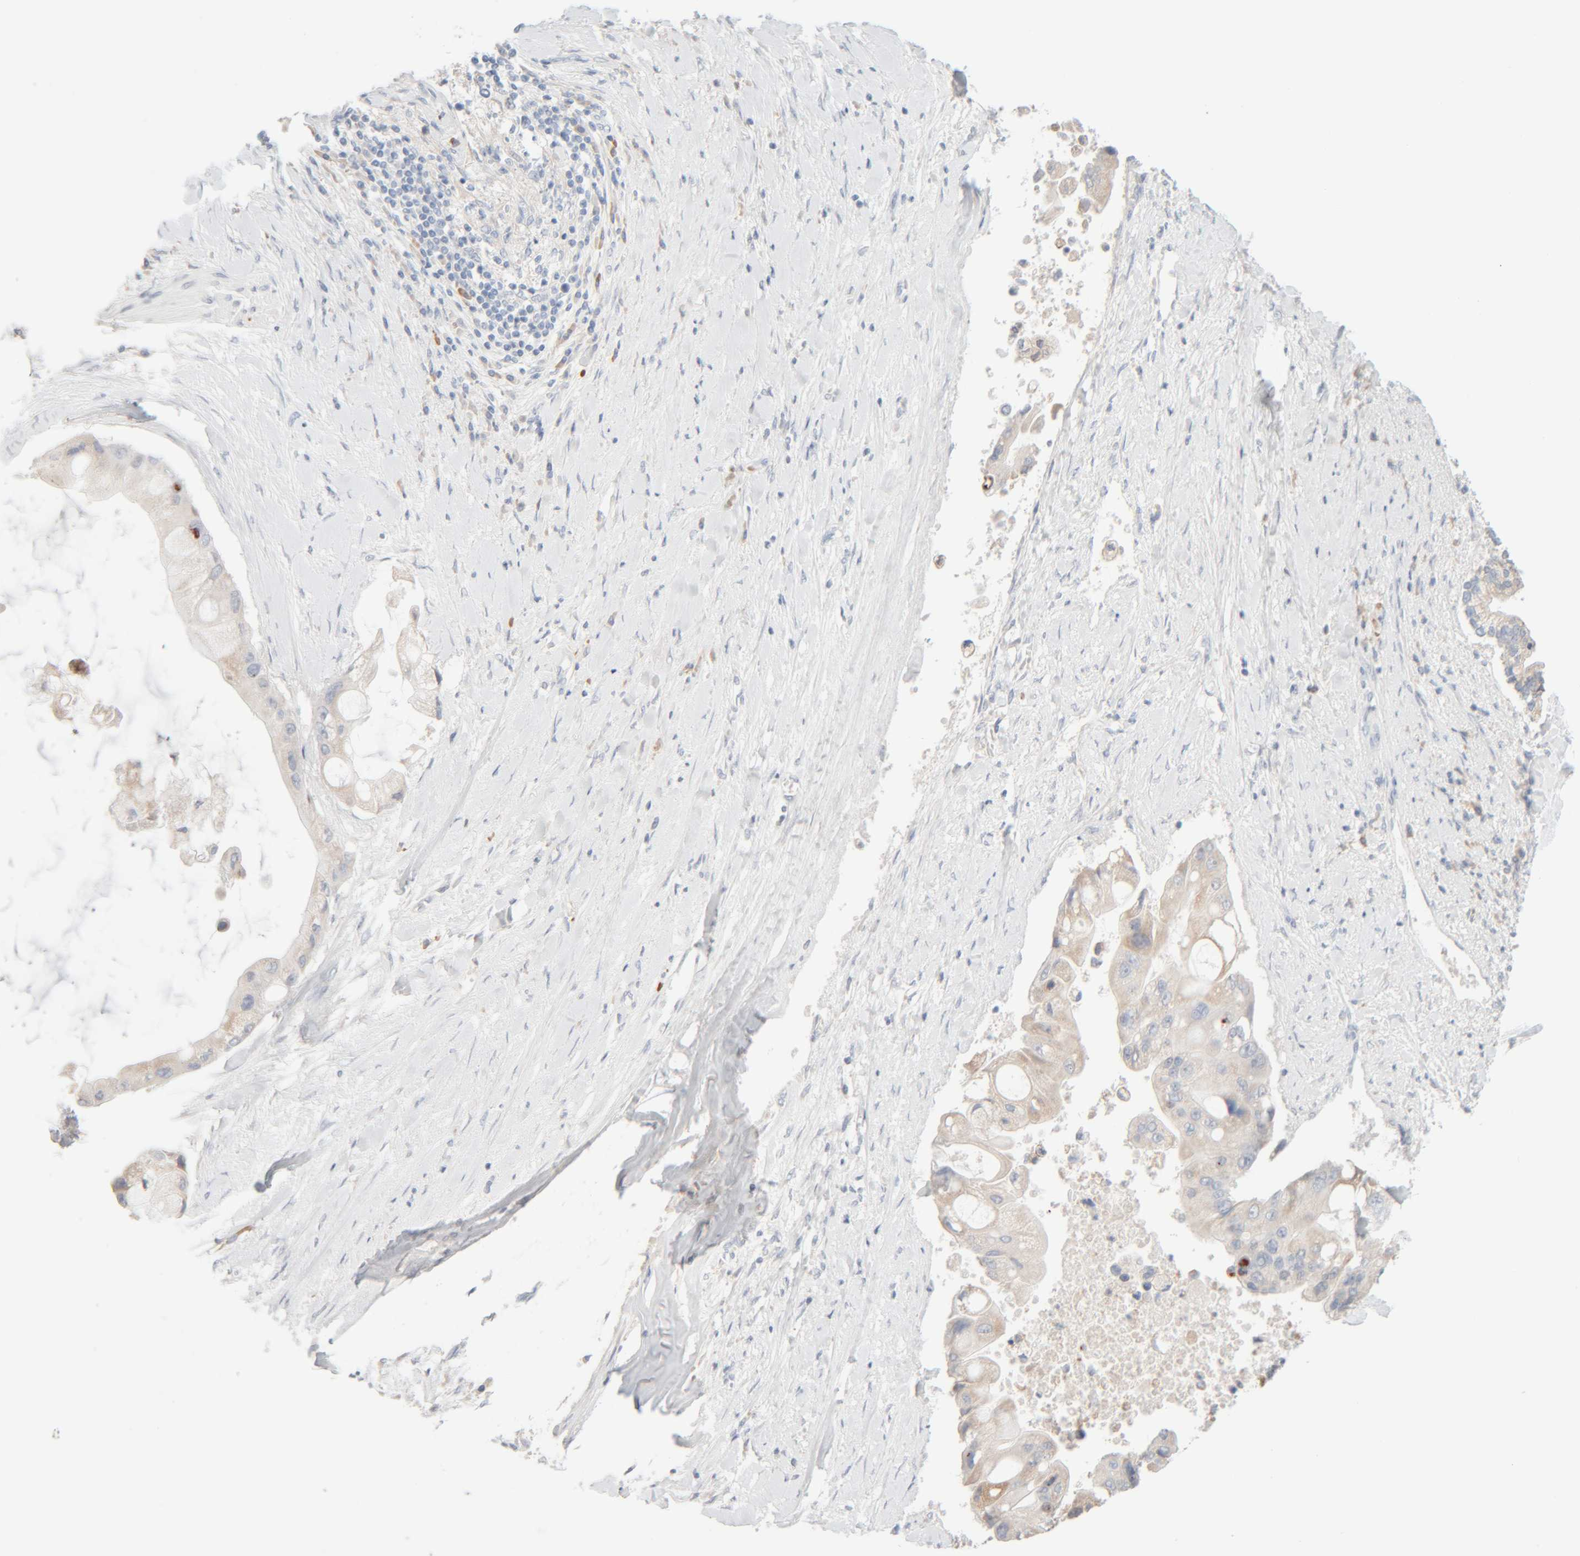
{"staining": {"intensity": "weak", "quantity": "<25%", "location": "cytoplasmic/membranous"}, "tissue": "liver cancer", "cell_type": "Tumor cells", "image_type": "cancer", "snomed": [{"axis": "morphology", "description": "Cholangiocarcinoma"}, {"axis": "topography", "description": "Liver"}], "caption": "The immunohistochemistry (IHC) photomicrograph has no significant expression in tumor cells of liver cancer (cholangiocarcinoma) tissue. The staining was performed using DAB (3,3'-diaminobenzidine) to visualize the protein expression in brown, while the nuclei were stained in blue with hematoxylin (Magnification: 20x).", "gene": "RIDA", "patient": {"sex": "male", "age": 50}}